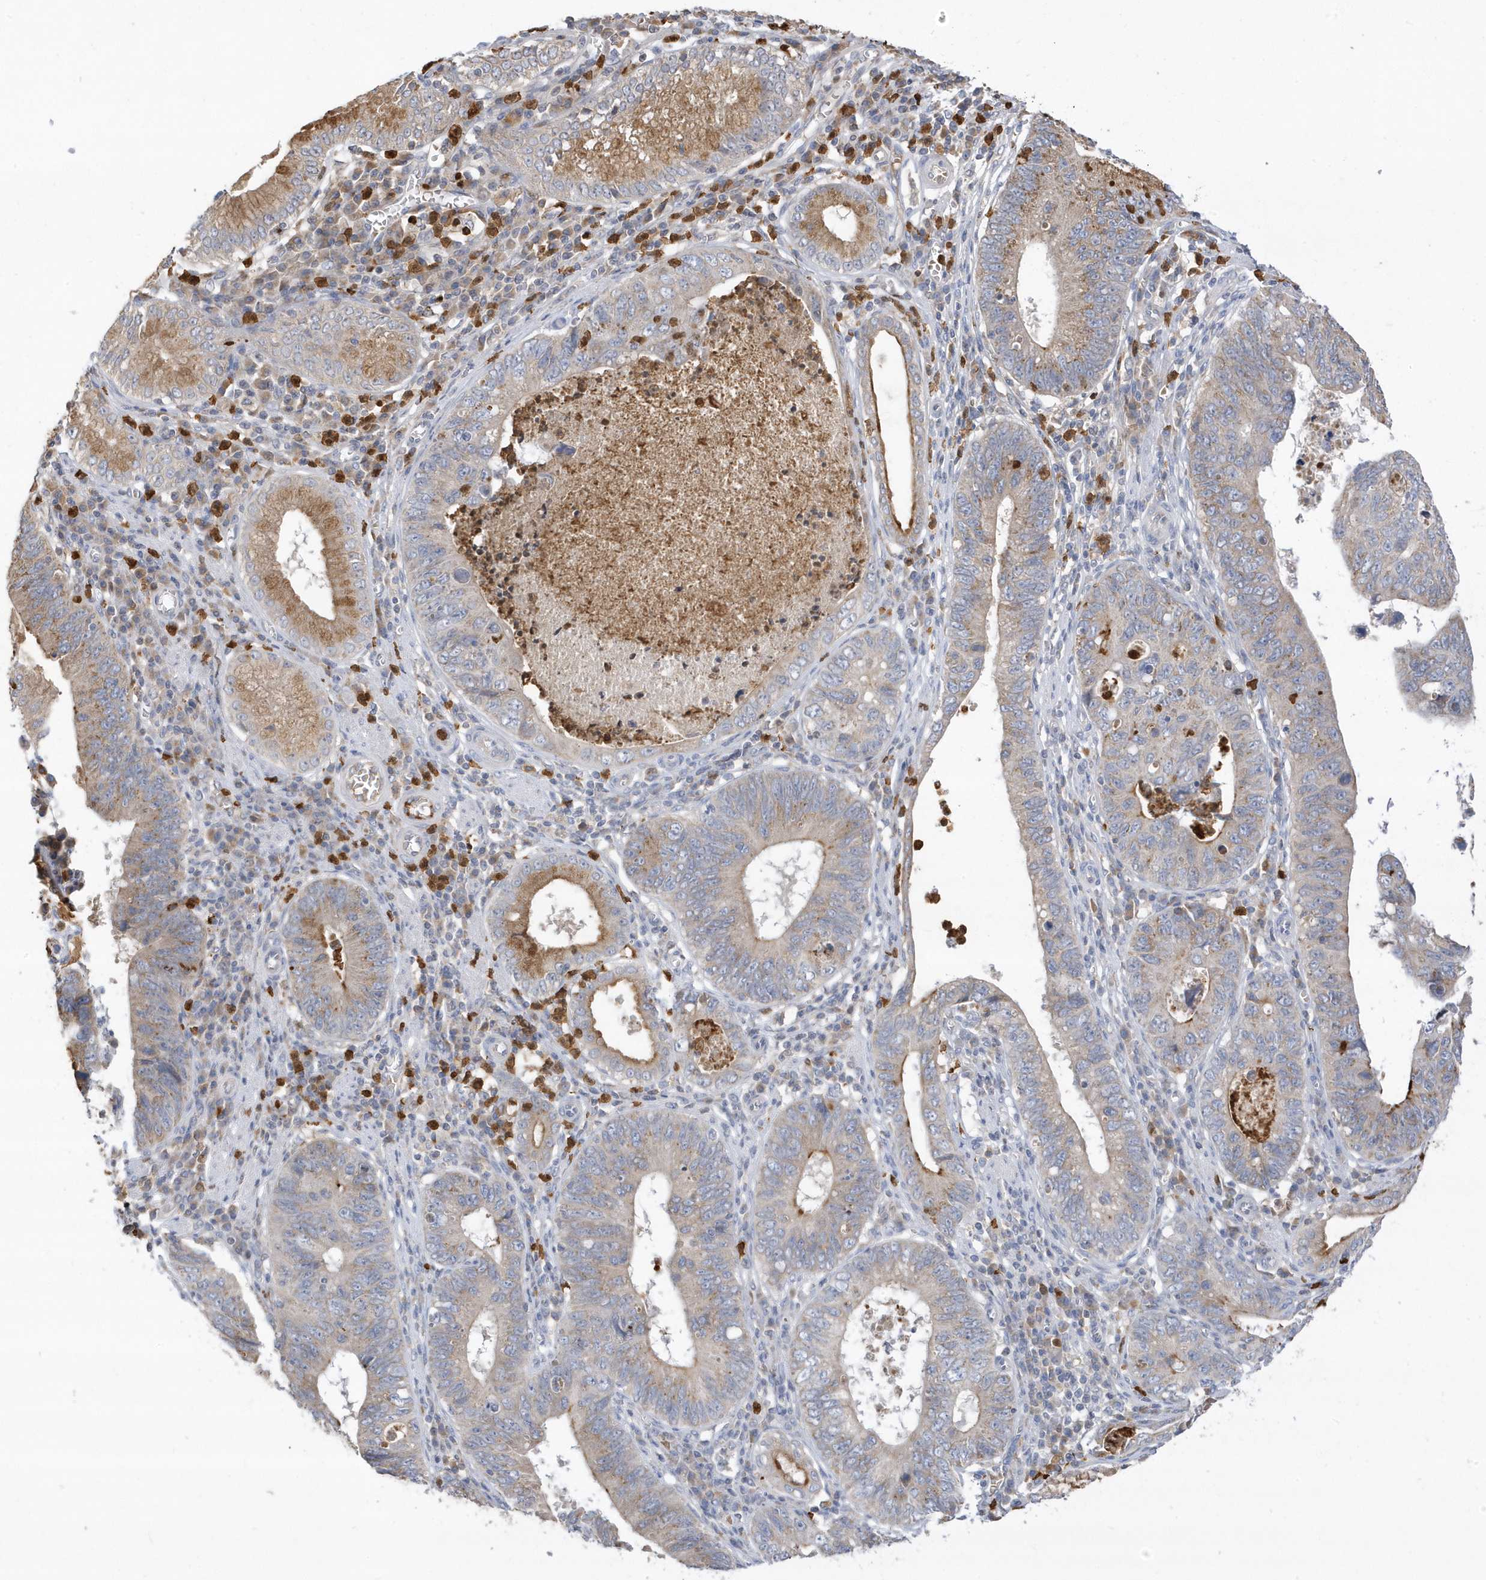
{"staining": {"intensity": "moderate", "quantity": "25%-75%", "location": "cytoplasmic/membranous"}, "tissue": "stomach cancer", "cell_type": "Tumor cells", "image_type": "cancer", "snomed": [{"axis": "morphology", "description": "Adenocarcinoma, NOS"}, {"axis": "topography", "description": "Stomach"}], "caption": "Adenocarcinoma (stomach) stained with a brown dye displays moderate cytoplasmic/membranous positive expression in approximately 25%-75% of tumor cells.", "gene": "DPP9", "patient": {"sex": "male", "age": 59}}